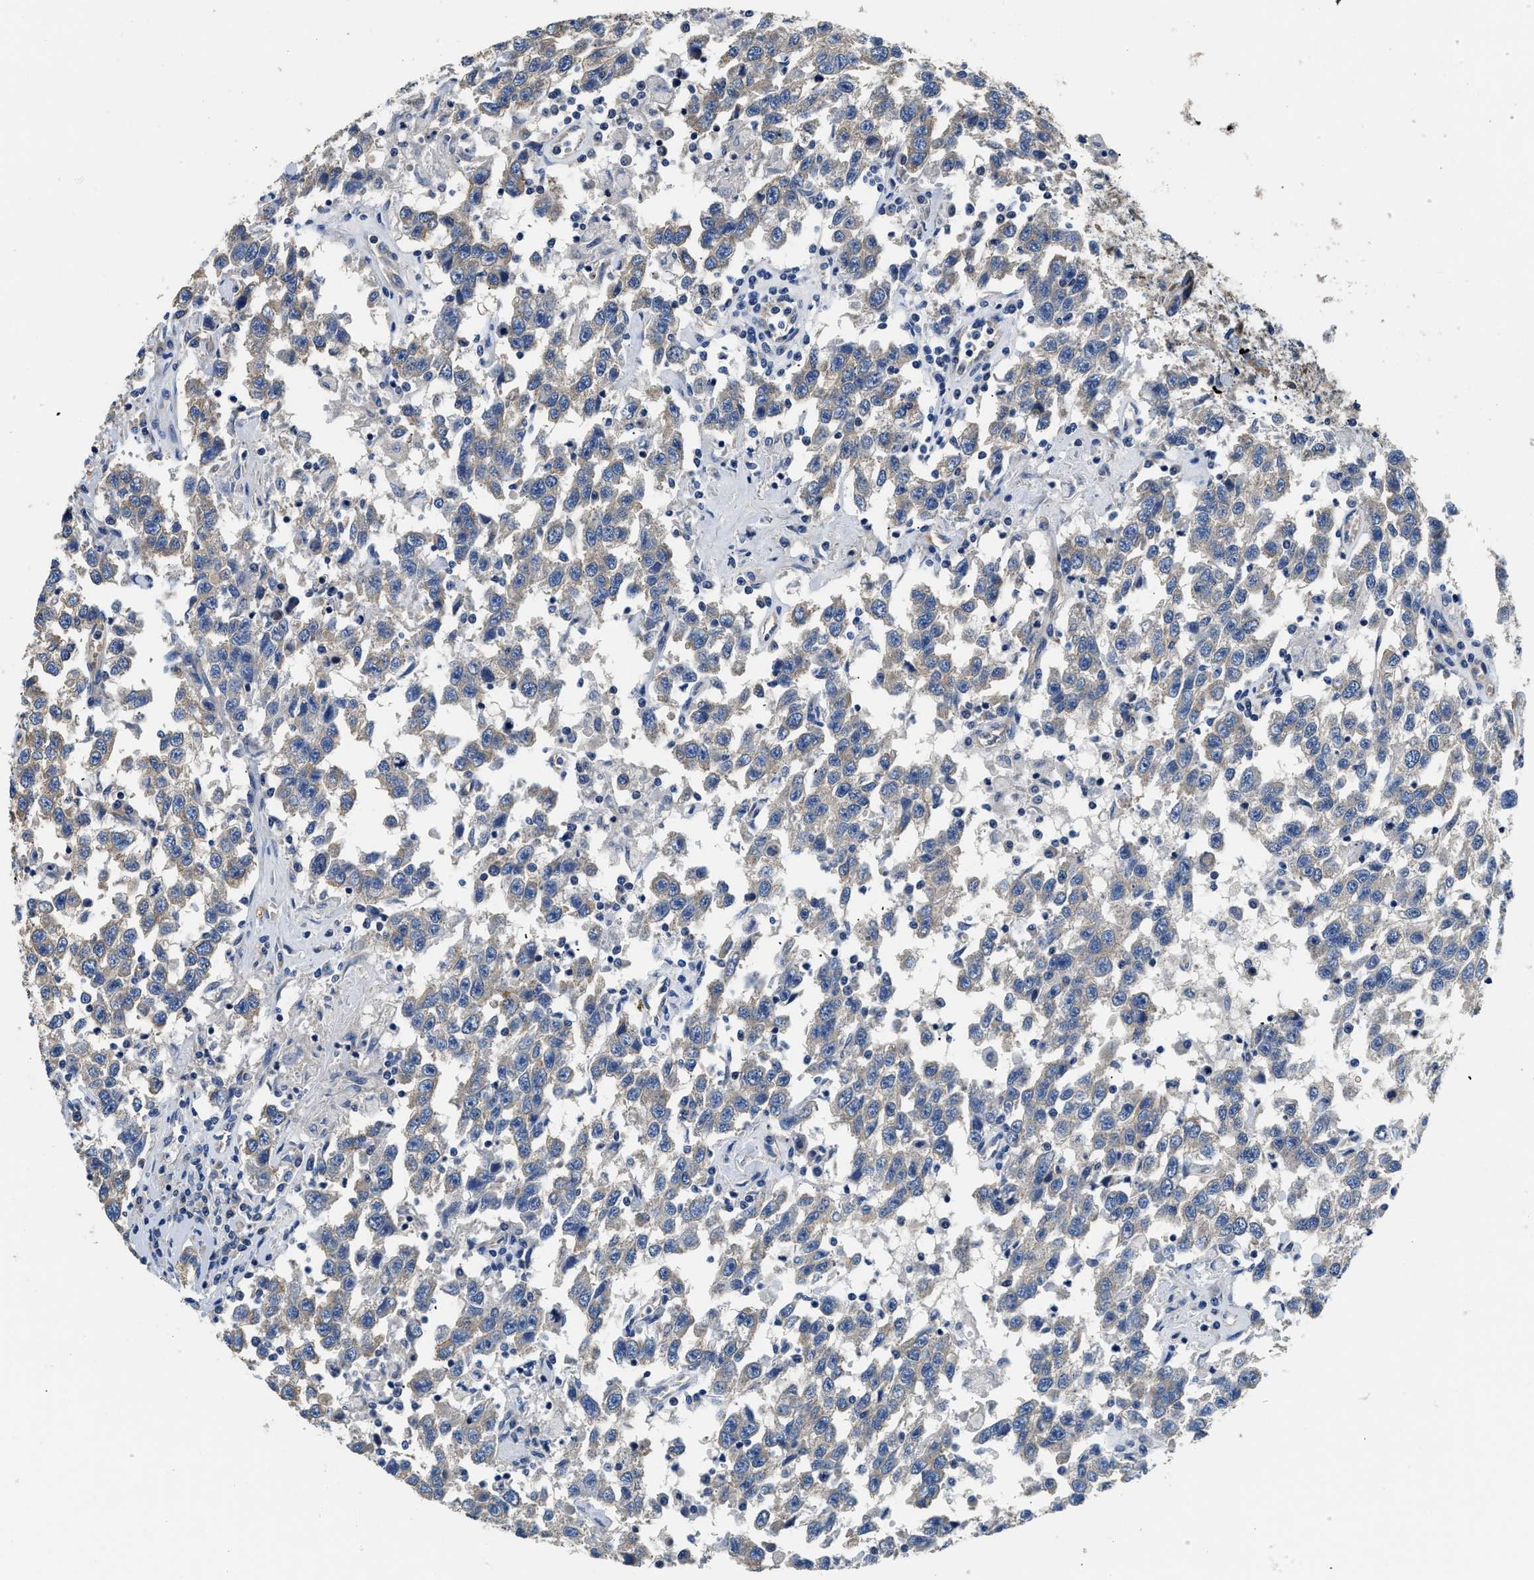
{"staining": {"intensity": "negative", "quantity": "none", "location": "none"}, "tissue": "testis cancer", "cell_type": "Tumor cells", "image_type": "cancer", "snomed": [{"axis": "morphology", "description": "Seminoma, NOS"}, {"axis": "topography", "description": "Testis"}], "caption": "An IHC image of testis seminoma is shown. There is no staining in tumor cells of testis seminoma. (Immunohistochemistry, brightfield microscopy, high magnification).", "gene": "CSDE1", "patient": {"sex": "male", "age": 41}}